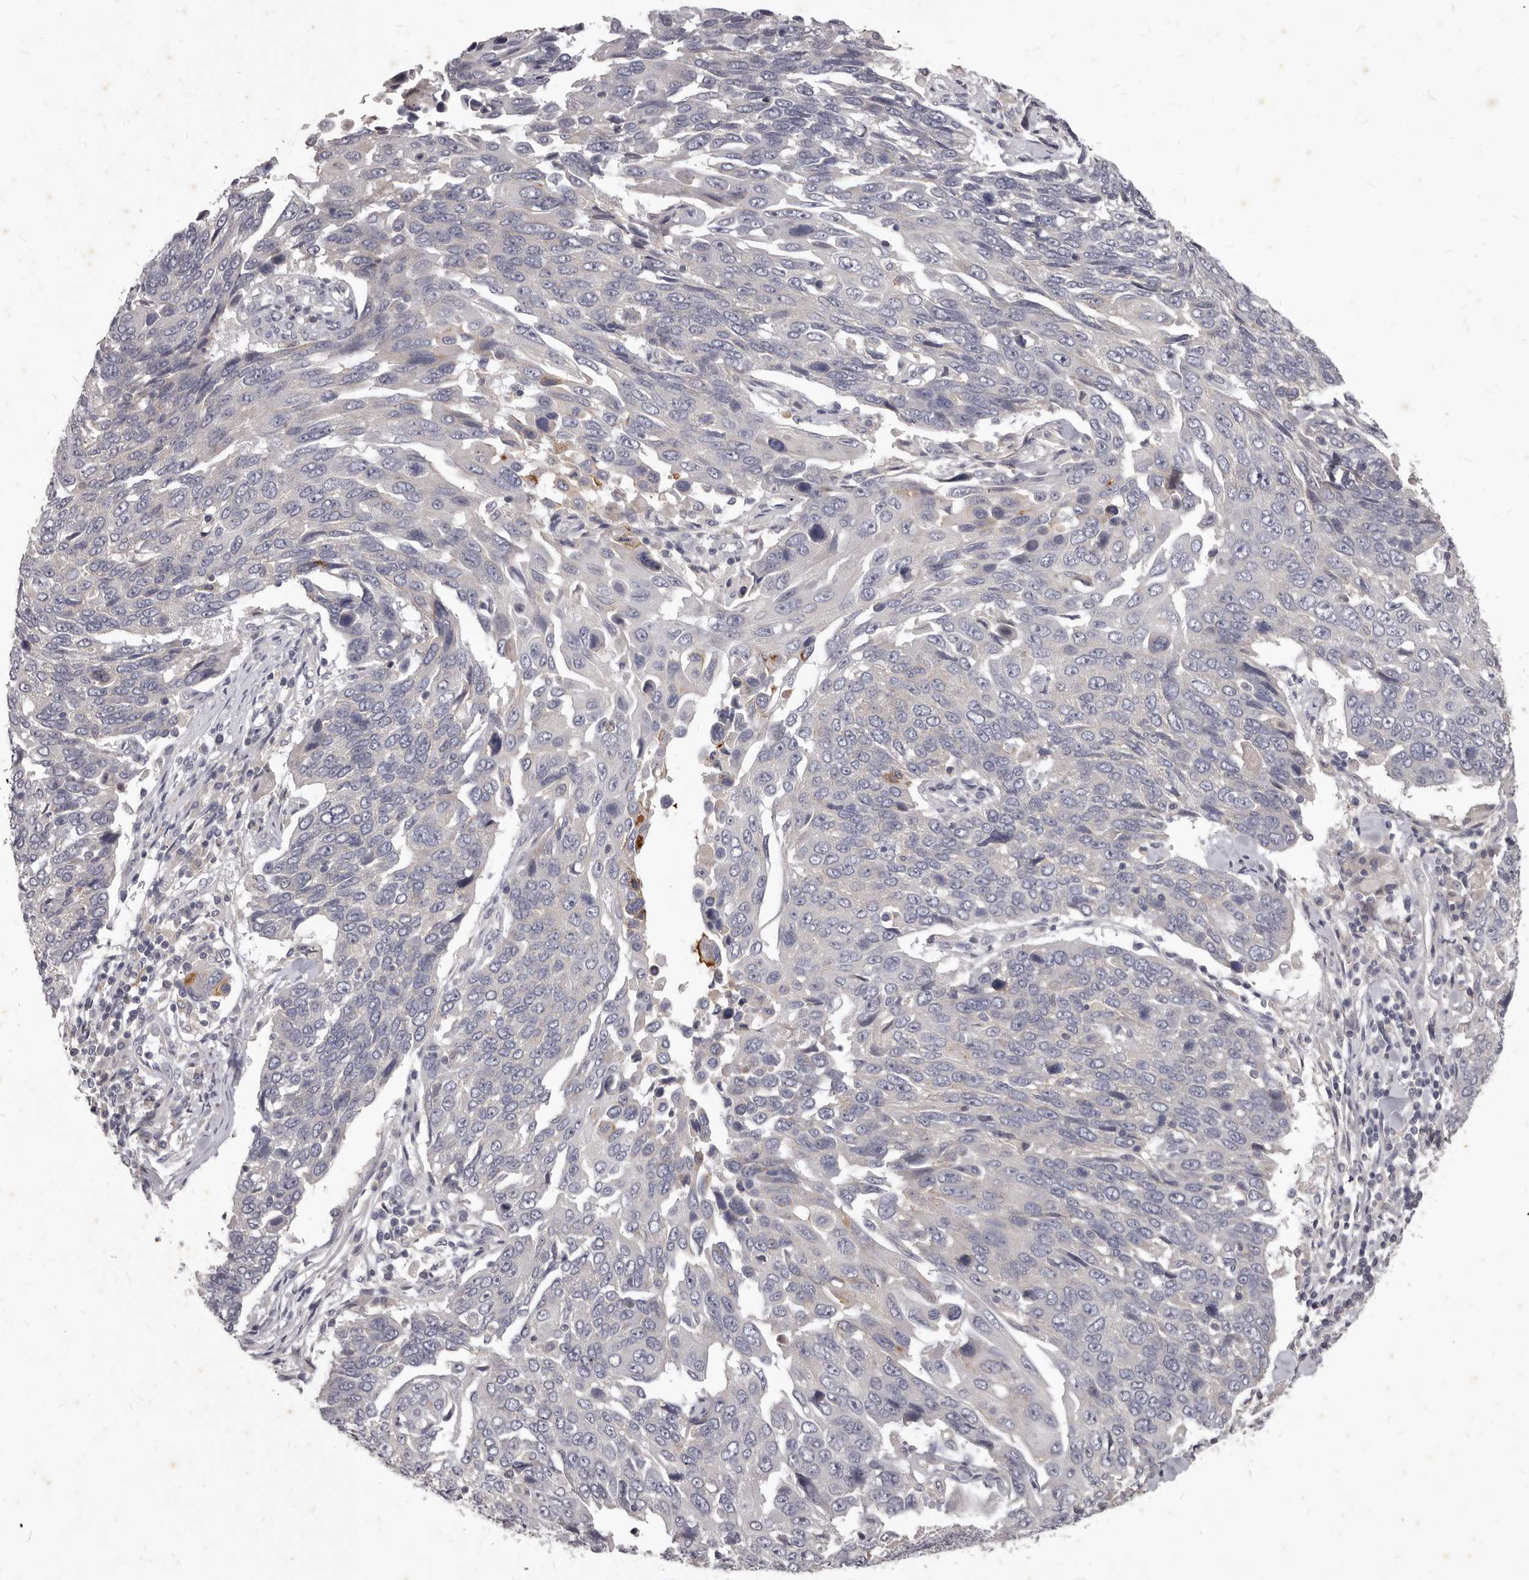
{"staining": {"intensity": "negative", "quantity": "none", "location": "none"}, "tissue": "lung cancer", "cell_type": "Tumor cells", "image_type": "cancer", "snomed": [{"axis": "morphology", "description": "Squamous cell carcinoma, NOS"}, {"axis": "topography", "description": "Lung"}], "caption": "Tumor cells are negative for protein expression in human lung squamous cell carcinoma.", "gene": "GPRC5C", "patient": {"sex": "male", "age": 66}}